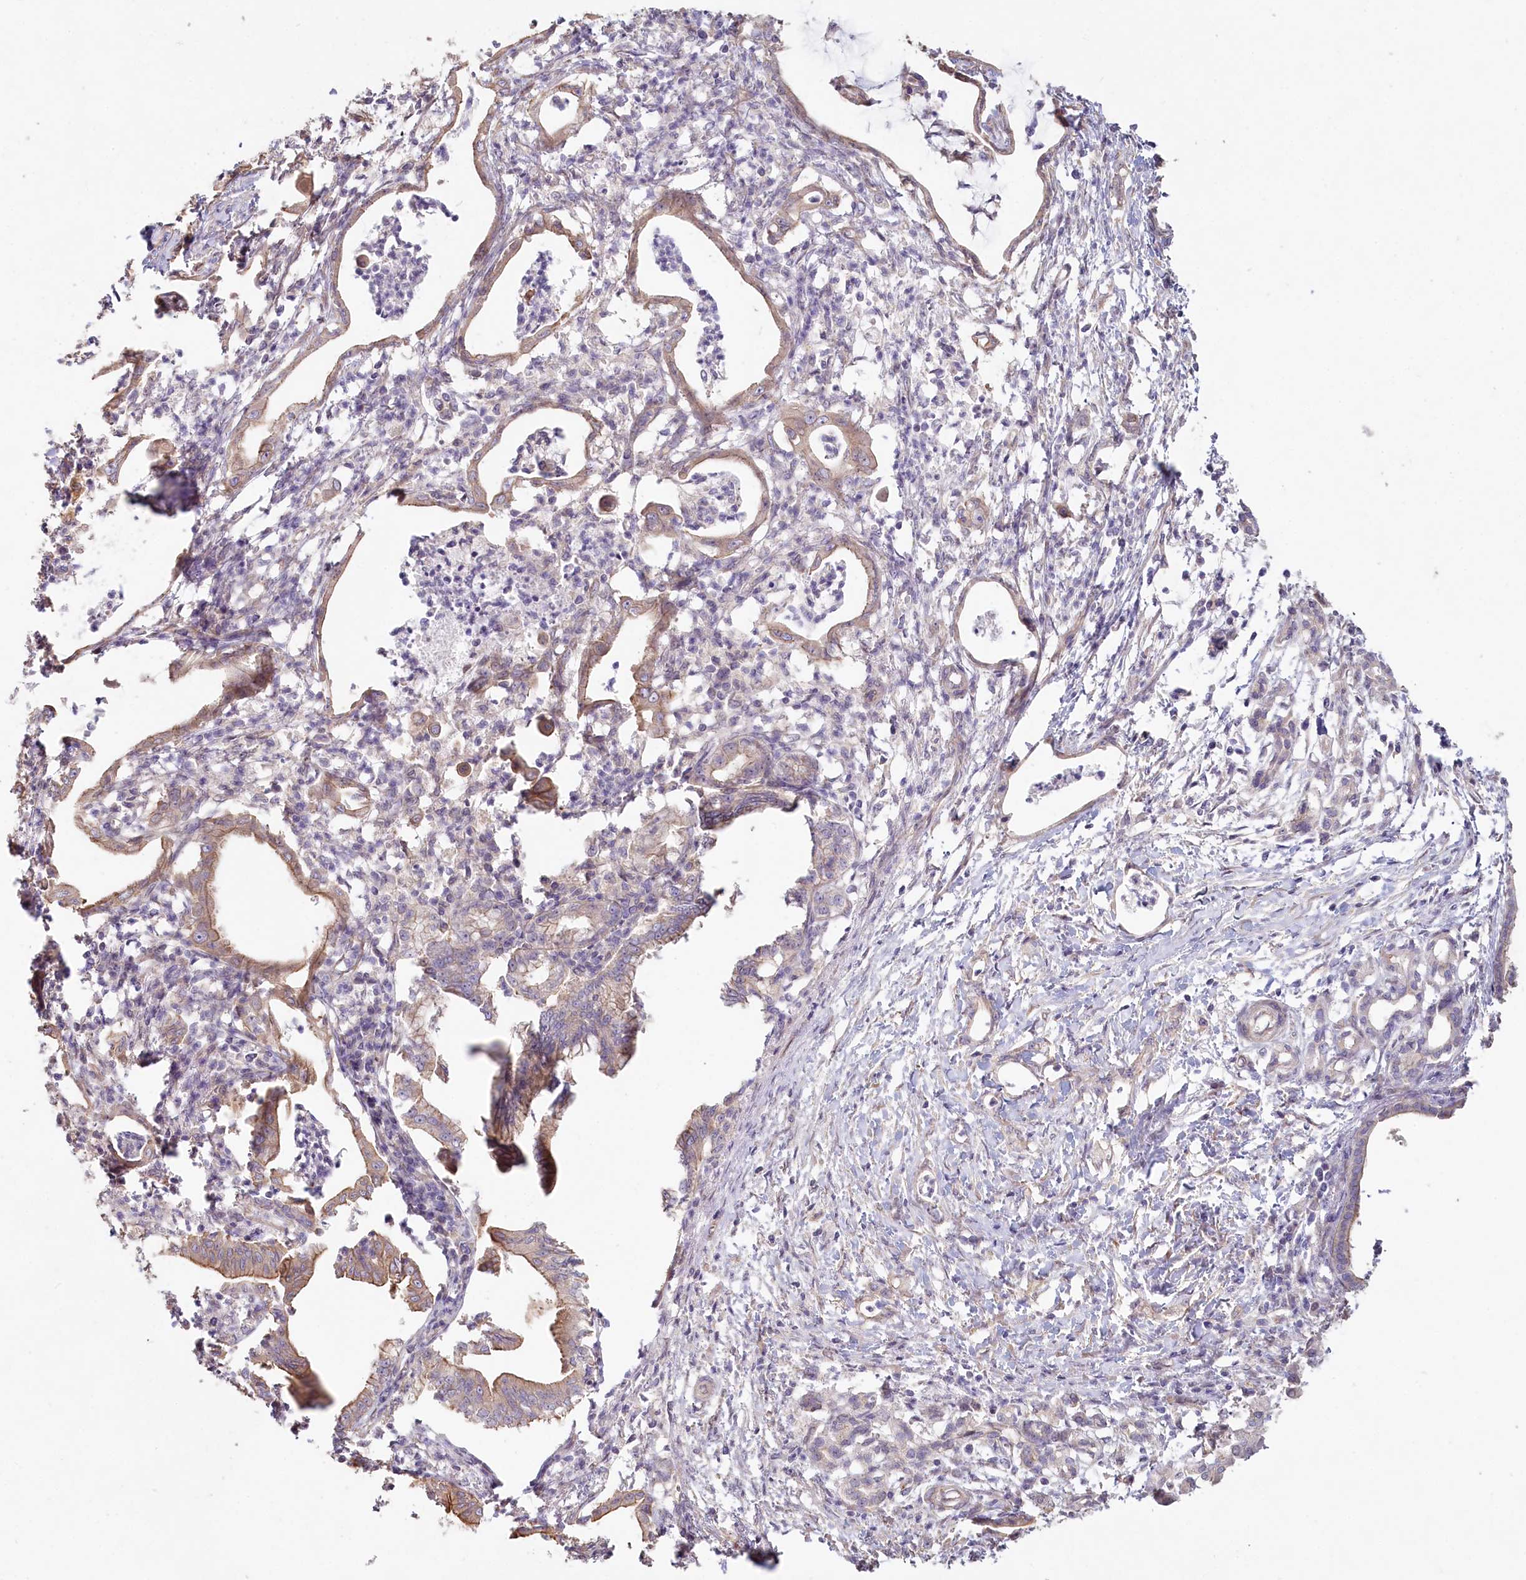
{"staining": {"intensity": "moderate", "quantity": ">75%", "location": "cytoplasmic/membranous"}, "tissue": "pancreatic cancer", "cell_type": "Tumor cells", "image_type": "cancer", "snomed": [{"axis": "morphology", "description": "Adenocarcinoma, NOS"}, {"axis": "topography", "description": "Pancreas"}], "caption": "Immunohistochemistry staining of pancreatic cancer, which reveals medium levels of moderate cytoplasmic/membranous staining in about >75% of tumor cells indicating moderate cytoplasmic/membranous protein staining. The staining was performed using DAB (brown) for protein detection and nuclei were counterstained in hematoxylin (blue).", "gene": "TCHP", "patient": {"sex": "female", "age": 55}}